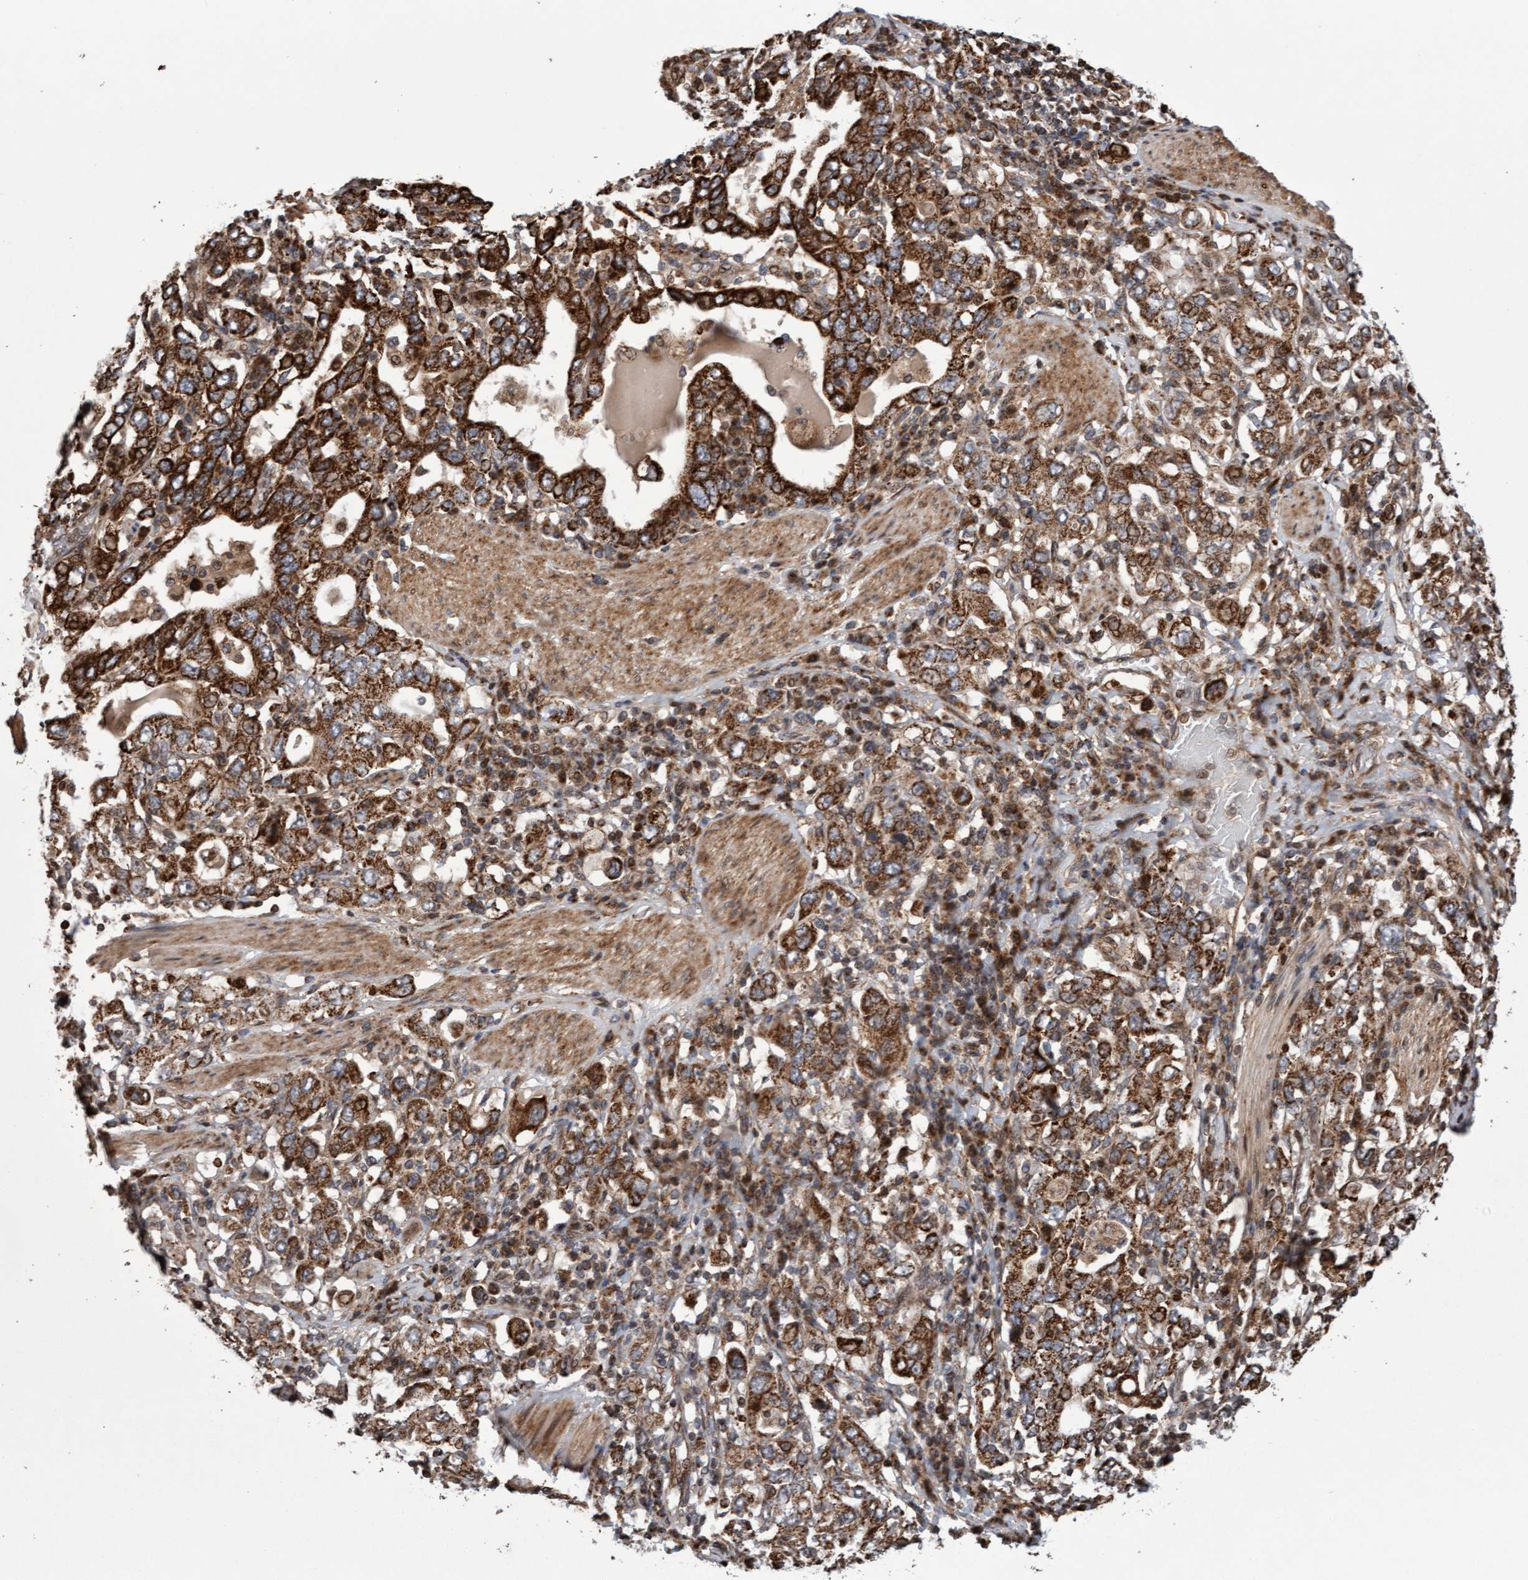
{"staining": {"intensity": "strong", "quantity": ">75%", "location": "cytoplasmic/membranous"}, "tissue": "stomach cancer", "cell_type": "Tumor cells", "image_type": "cancer", "snomed": [{"axis": "morphology", "description": "Adenocarcinoma, NOS"}, {"axis": "topography", "description": "Stomach, upper"}], "caption": "Immunohistochemistry (IHC) staining of stomach cancer (adenocarcinoma), which demonstrates high levels of strong cytoplasmic/membranous positivity in approximately >75% of tumor cells indicating strong cytoplasmic/membranous protein positivity. The staining was performed using DAB (brown) for protein detection and nuclei were counterstained in hematoxylin (blue).", "gene": "PECR", "patient": {"sex": "male", "age": 62}}